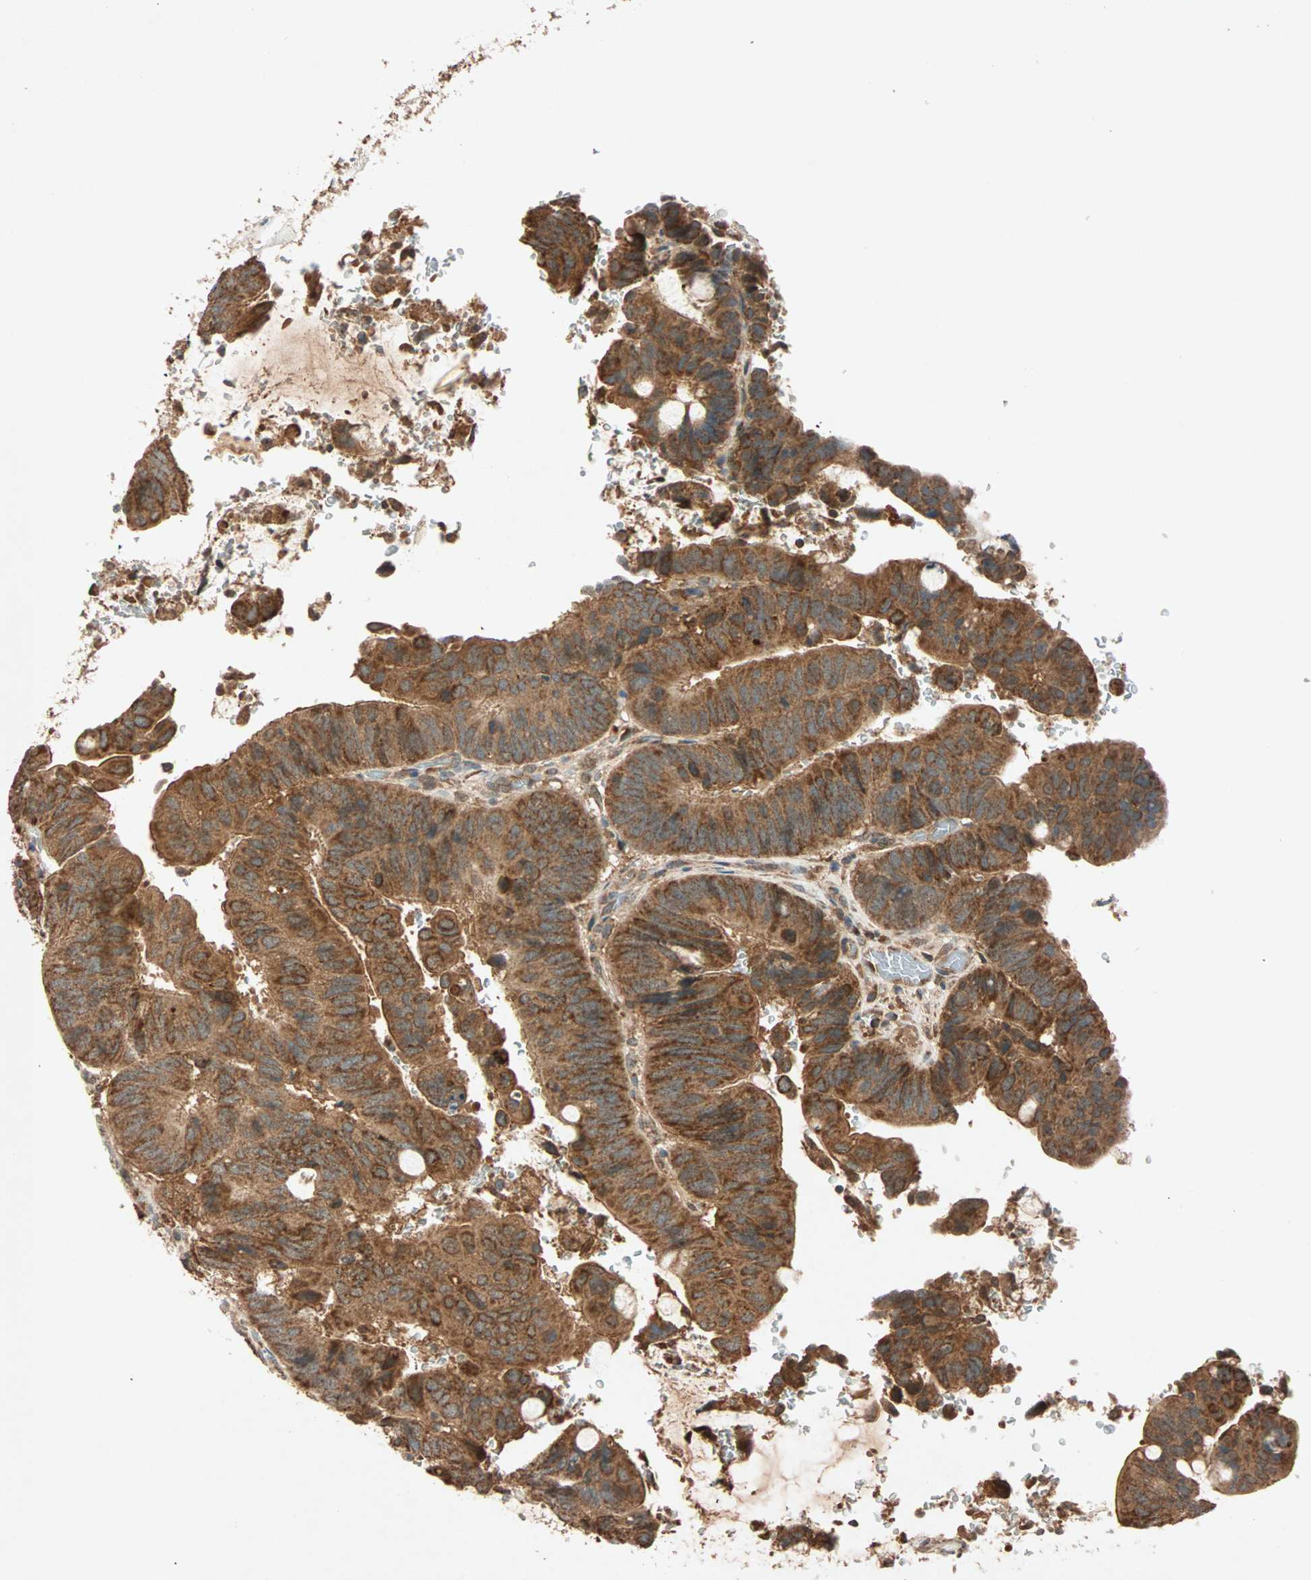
{"staining": {"intensity": "strong", "quantity": ">75%", "location": "cytoplasmic/membranous"}, "tissue": "colorectal cancer", "cell_type": "Tumor cells", "image_type": "cancer", "snomed": [{"axis": "morphology", "description": "Normal tissue, NOS"}, {"axis": "morphology", "description": "Adenocarcinoma, NOS"}, {"axis": "topography", "description": "Rectum"}, {"axis": "topography", "description": "Peripheral nerve tissue"}], "caption": "Protein expression analysis of colorectal adenocarcinoma displays strong cytoplasmic/membranous positivity in approximately >75% of tumor cells.", "gene": "MAPK1", "patient": {"sex": "male", "age": 92}}